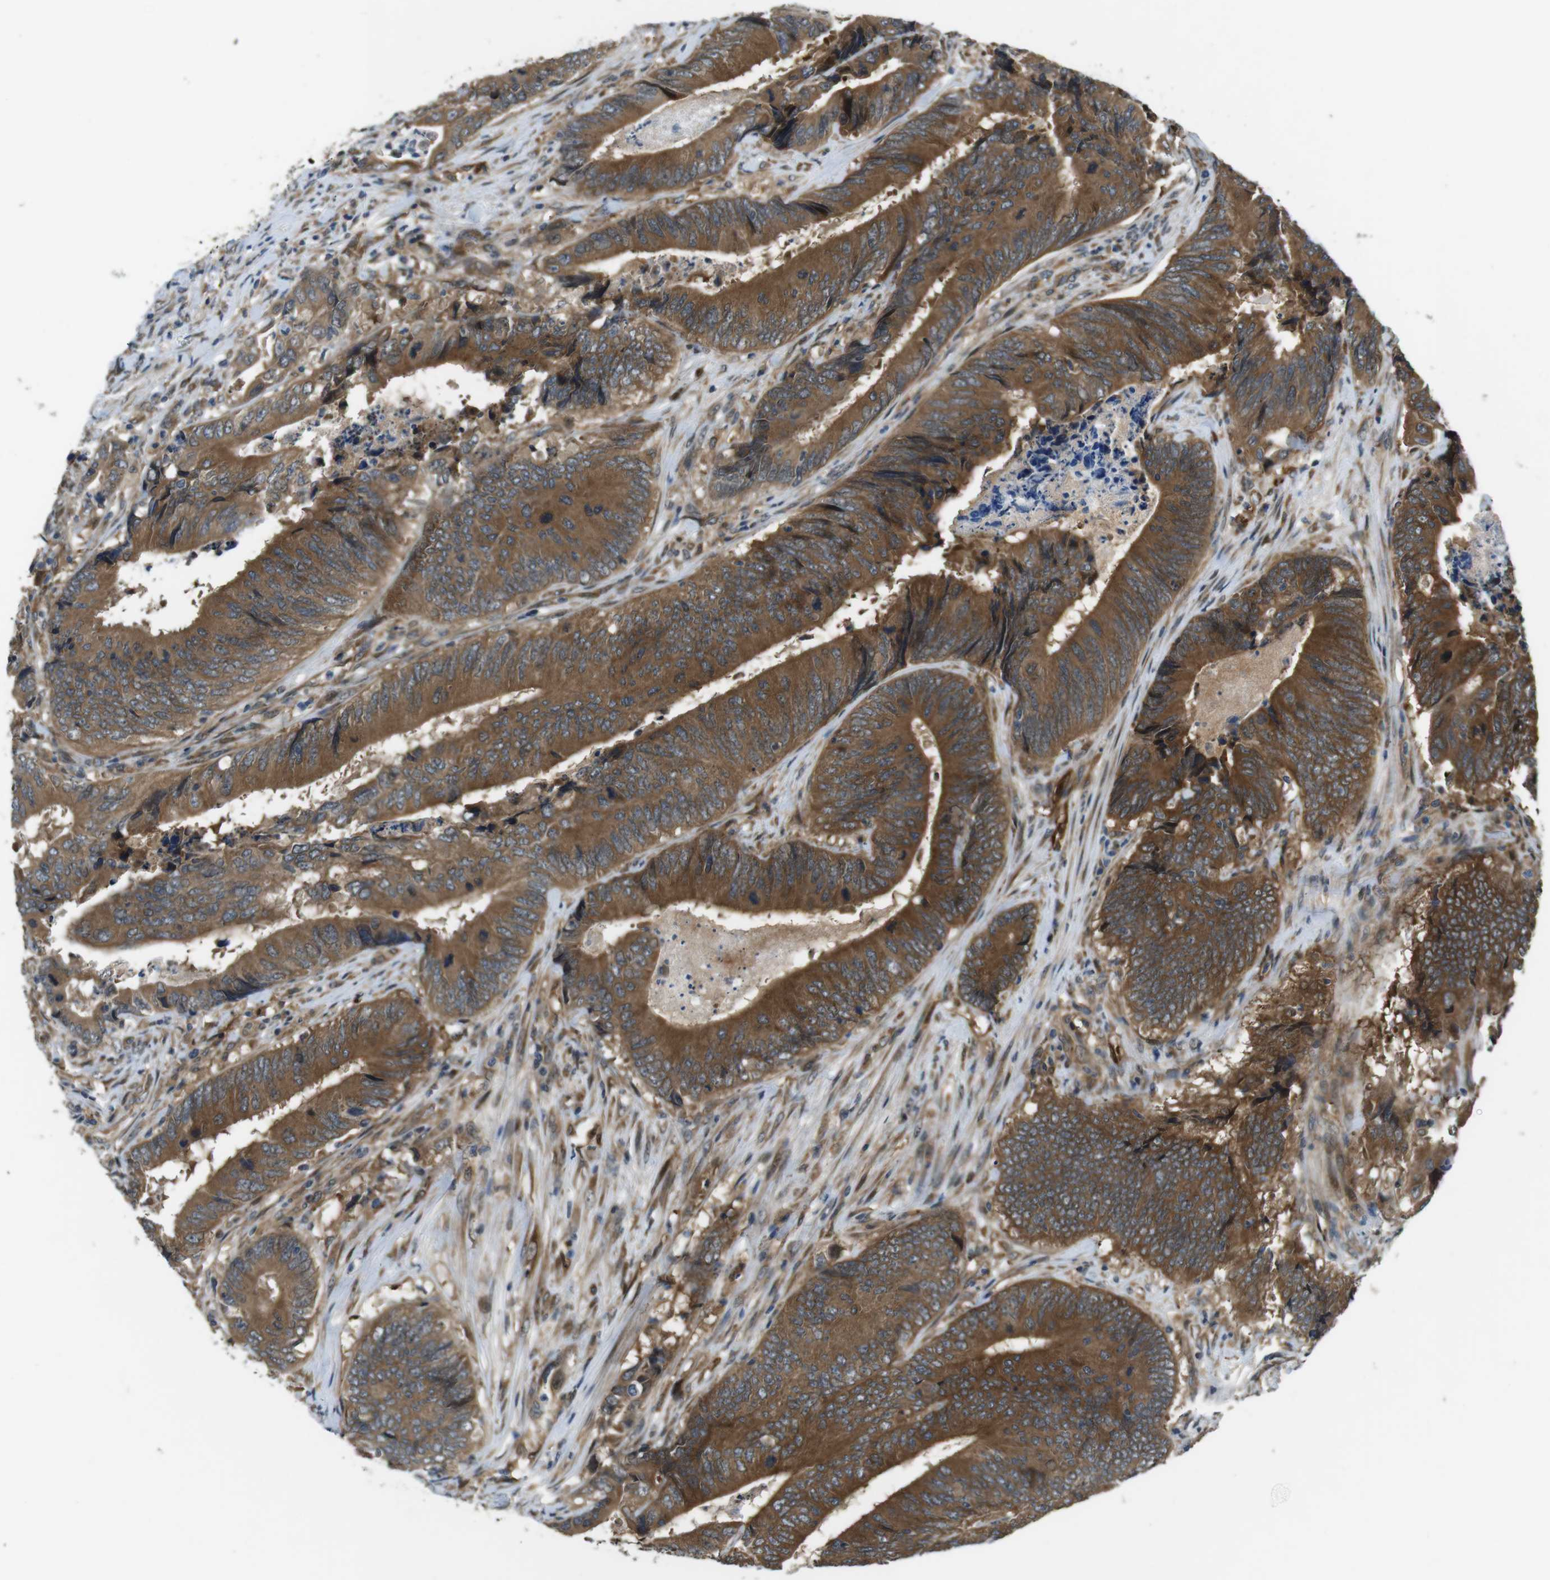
{"staining": {"intensity": "strong", "quantity": ">75%", "location": "cytoplasmic/membranous"}, "tissue": "colorectal cancer", "cell_type": "Tumor cells", "image_type": "cancer", "snomed": [{"axis": "morphology", "description": "Normal tissue, NOS"}, {"axis": "morphology", "description": "Adenocarcinoma, NOS"}, {"axis": "topography", "description": "Colon"}], "caption": "This is a photomicrograph of IHC staining of adenocarcinoma (colorectal), which shows strong positivity in the cytoplasmic/membranous of tumor cells.", "gene": "PALD1", "patient": {"sex": "male", "age": 56}}